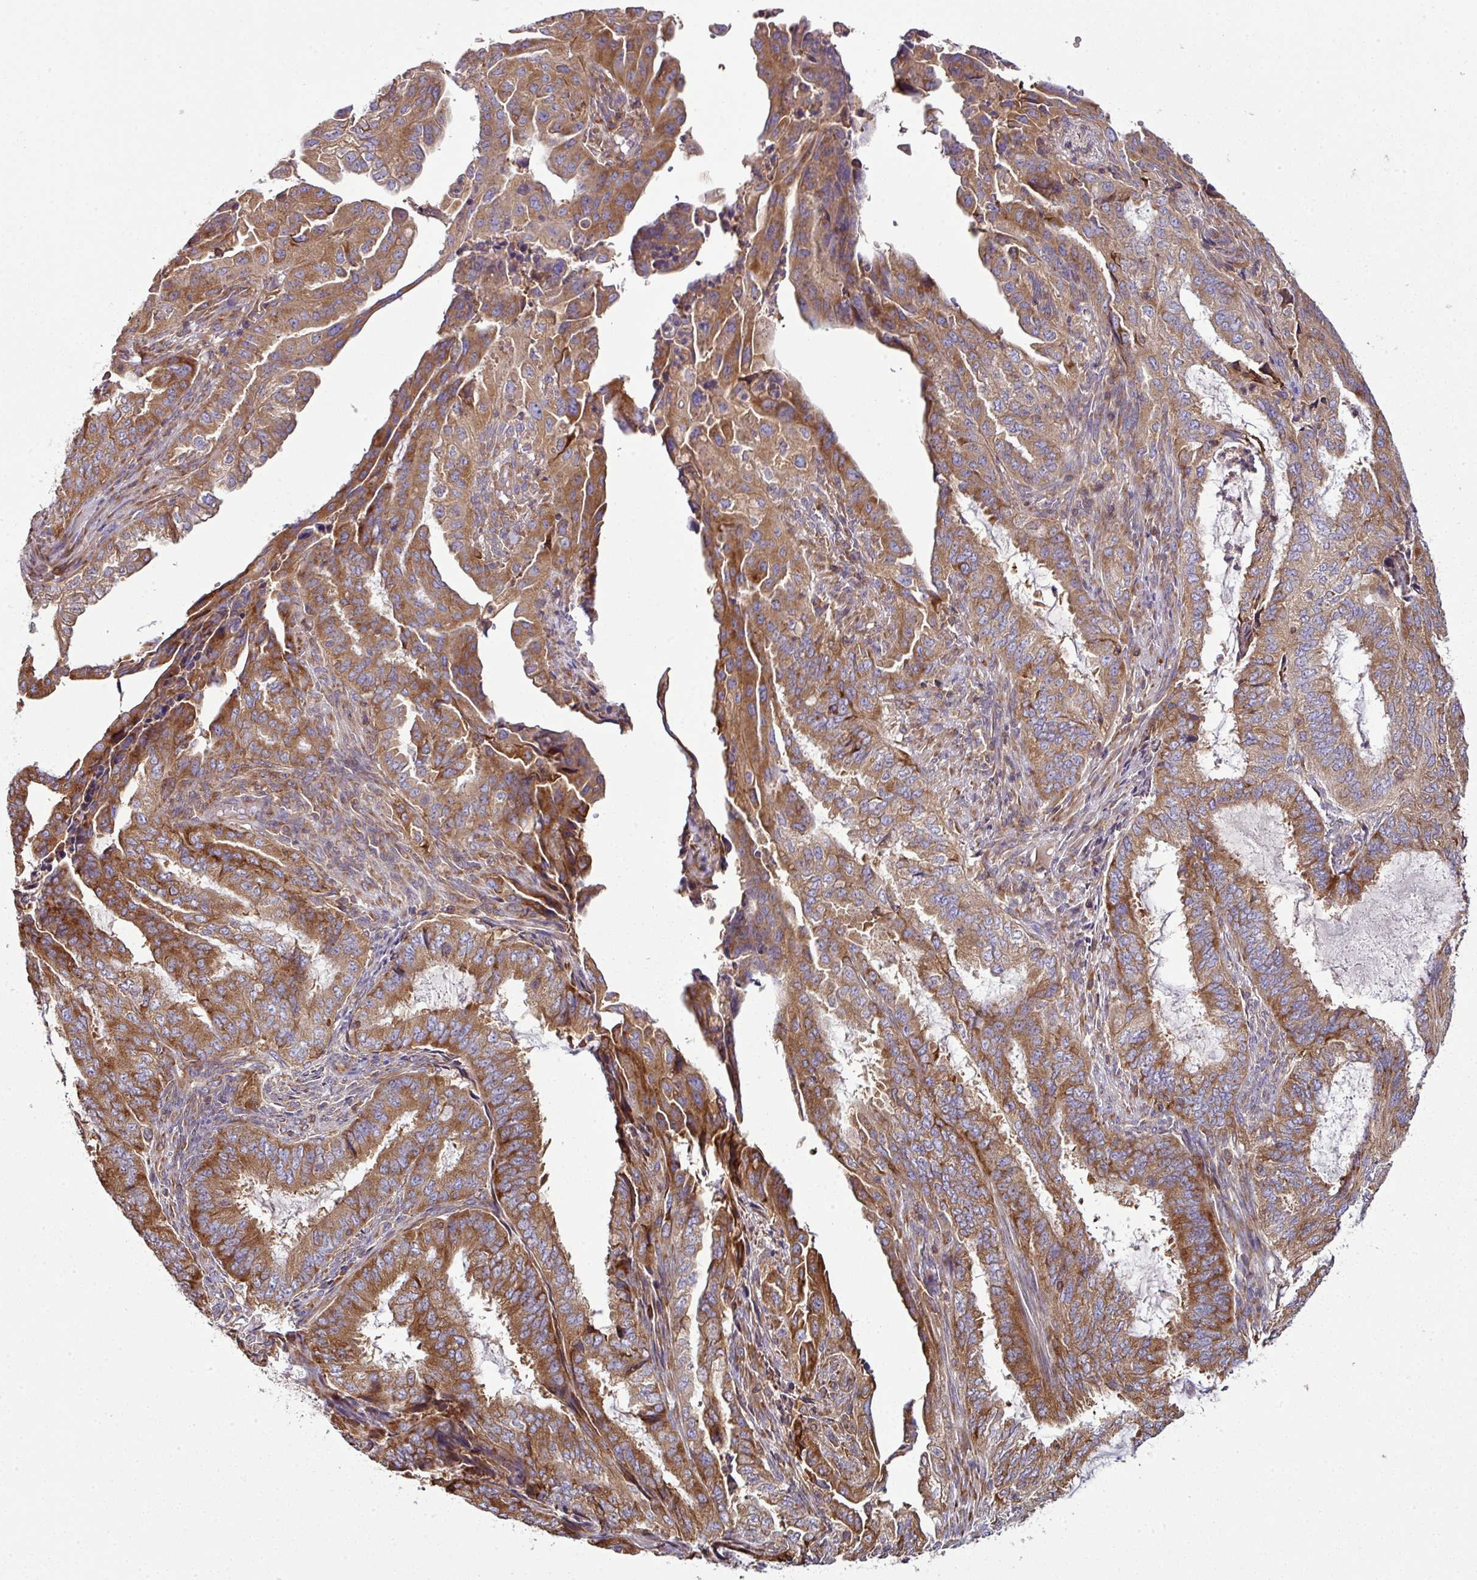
{"staining": {"intensity": "moderate", "quantity": ">75%", "location": "cytoplasmic/membranous"}, "tissue": "endometrial cancer", "cell_type": "Tumor cells", "image_type": "cancer", "snomed": [{"axis": "morphology", "description": "Adenocarcinoma, NOS"}, {"axis": "topography", "description": "Endometrium"}], "caption": "Tumor cells exhibit medium levels of moderate cytoplasmic/membranous expression in approximately >75% of cells in adenocarcinoma (endometrial).", "gene": "LRRC74B", "patient": {"sex": "female", "age": 51}}